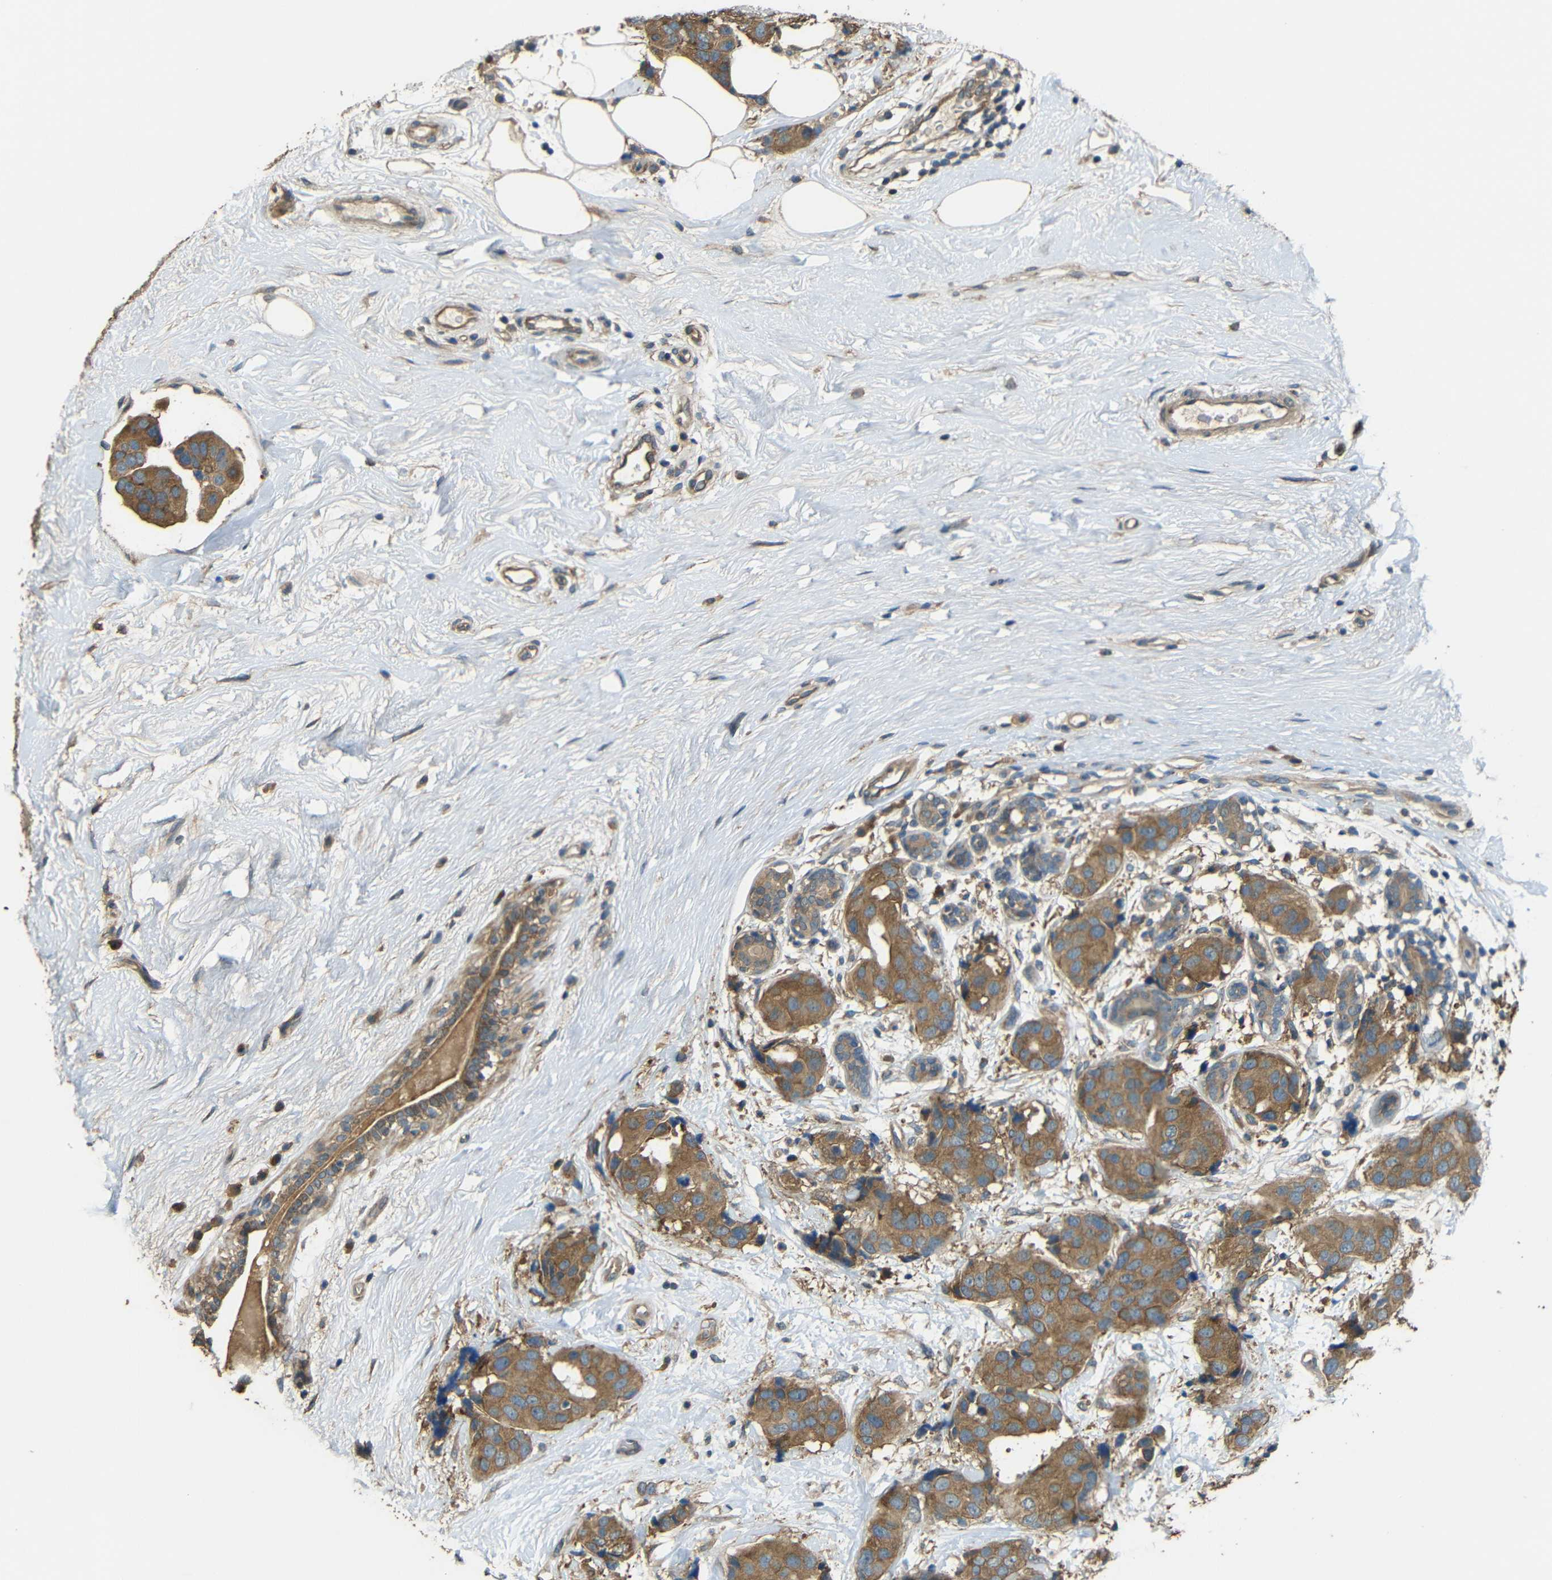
{"staining": {"intensity": "moderate", "quantity": ">75%", "location": "cytoplasmic/membranous"}, "tissue": "breast cancer", "cell_type": "Tumor cells", "image_type": "cancer", "snomed": [{"axis": "morphology", "description": "Normal tissue, NOS"}, {"axis": "morphology", "description": "Duct carcinoma"}, {"axis": "topography", "description": "Breast"}], "caption": "This is an image of IHC staining of breast cancer, which shows moderate staining in the cytoplasmic/membranous of tumor cells.", "gene": "ACACA", "patient": {"sex": "female", "age": 39}}